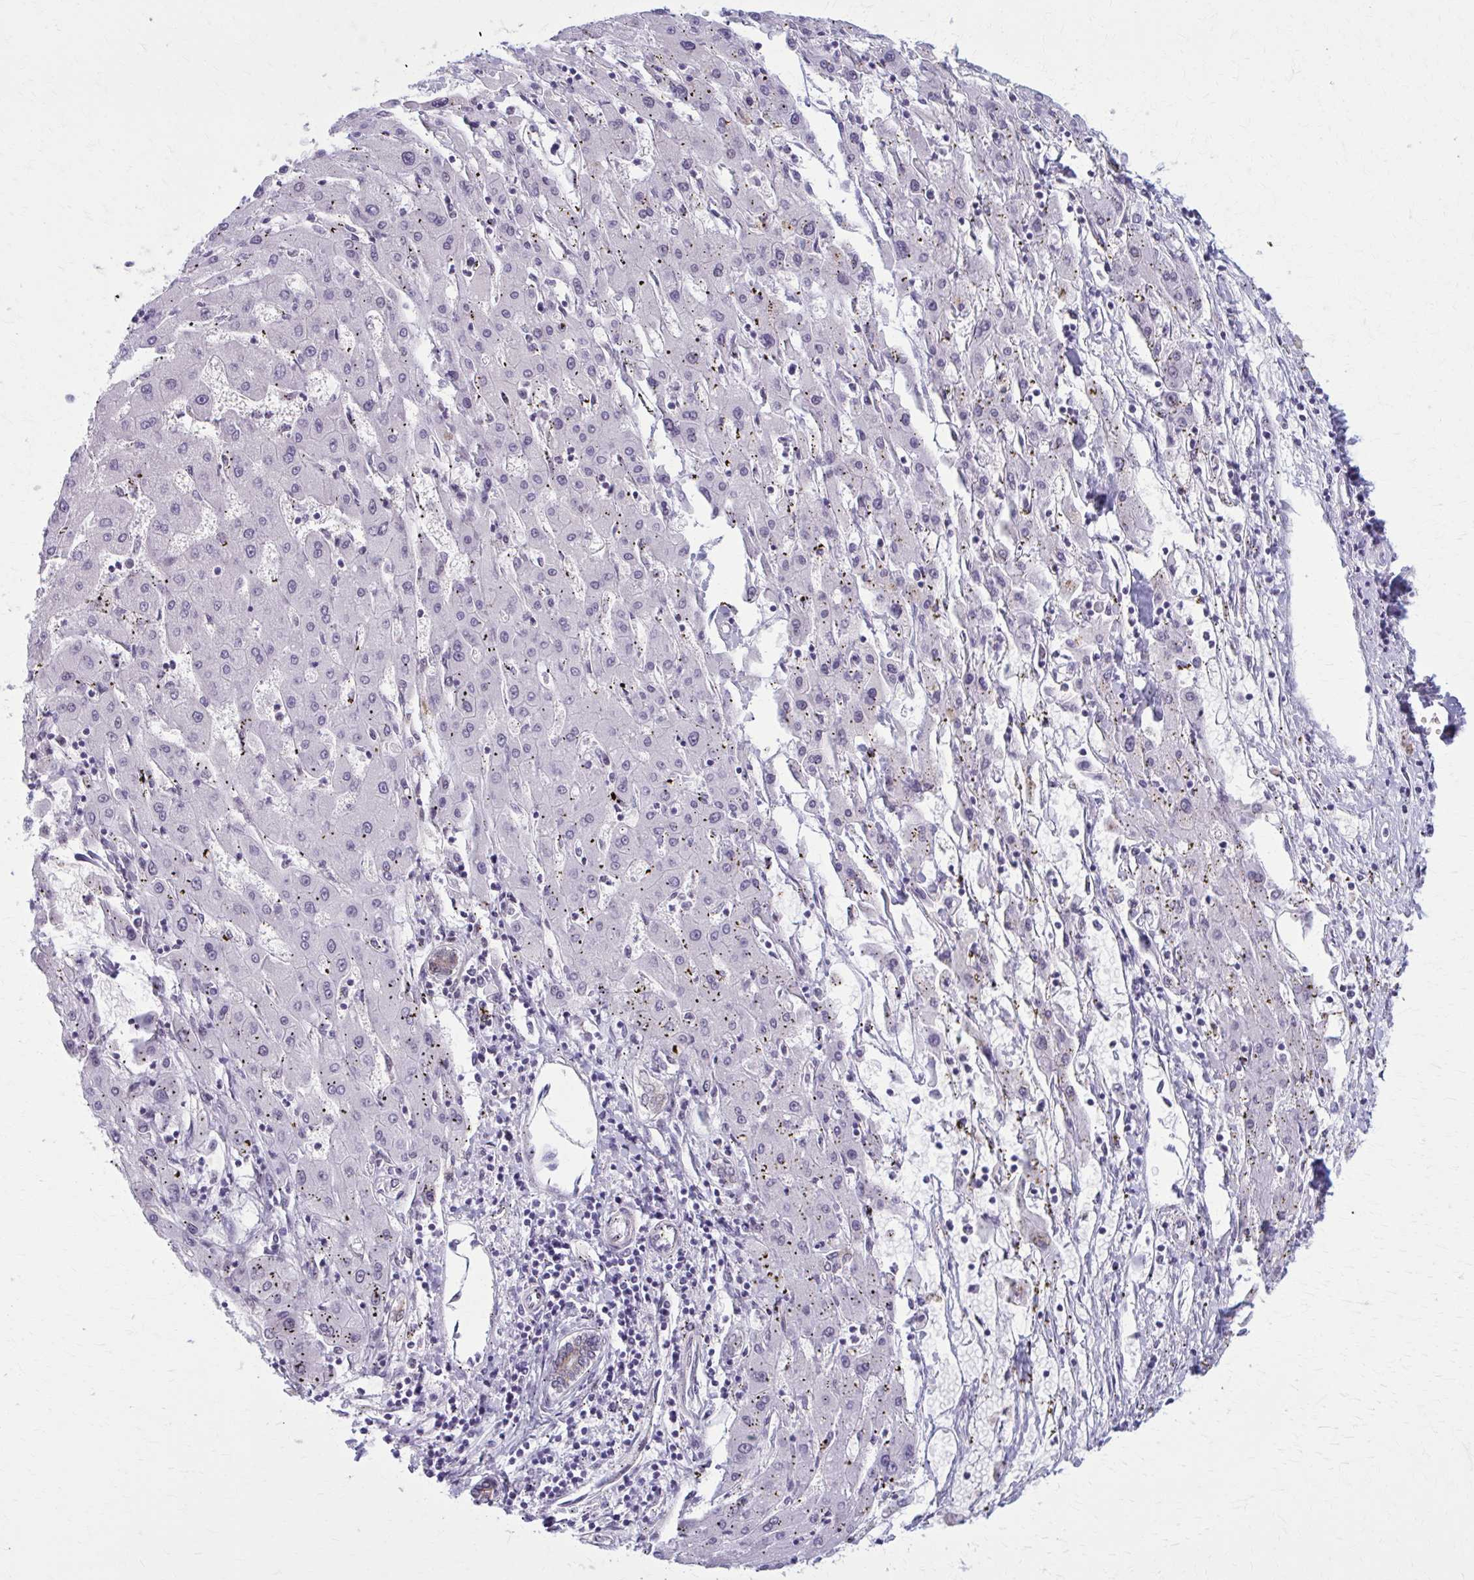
{"staining": {"intensity": "negative", "quantity": "none", "location": "none"}, "tissue": "liver cancer", "cell_type": "Tumor cells", "image_type": "cancer", "snomed": [{"axis": "morphology", "description": "Carcinoma, Hepatocellular, NOS"}, {"axis": "topography", "description": "Liver"}], "caption": "The immunohistochemistry histopathology image has no significant staining in tumor cells of hepatocellular carcinoma (liver) tissue.", "gene": "NUMBL", "patient": {"sex": "male", "age": 72}}